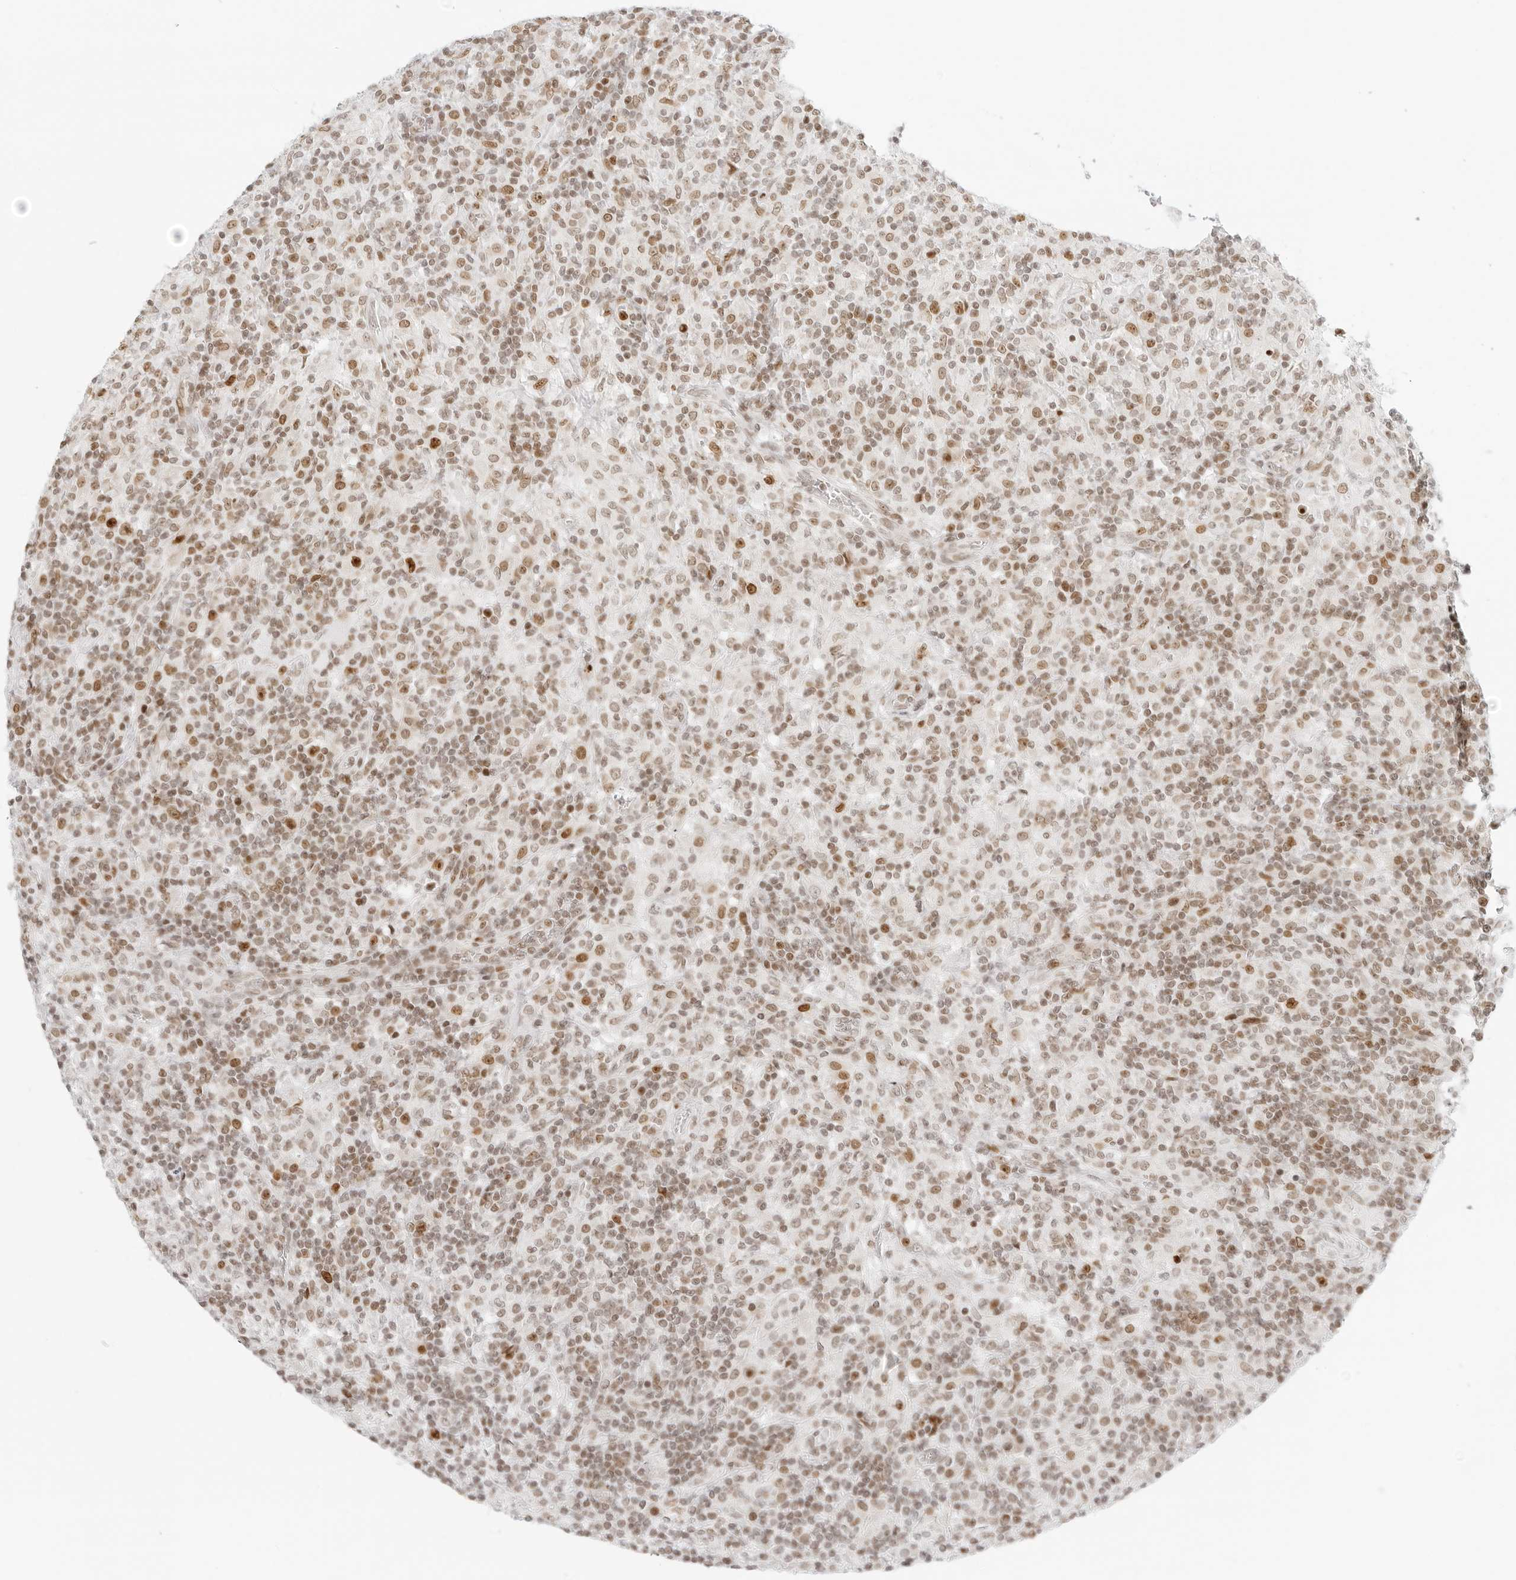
{"staining": {"intensity": "moderate", "quantity": ">75%", "location": "nuclear"}, "tissue": "lymphoma", "cell_type": "Tumor cells", "image_type": "cancer", "snomed": [{"axis": "morphology", "description": "Hodgkin's disease, NOS"}, {"axis": "topography", "description": "Lymph node"}], "caption": "Moderate nuclear positivity is appreciated in approximately >75% of tumor cells in Hodgkin's disease. (Stains: DAB (3,3'-diaminobenzidine) in brown, nuclei in blue, Microscopy: brightfield microscopy at high magnification).", "gene": "RCC1", "patient": {"sex": "male", "age": 70}}